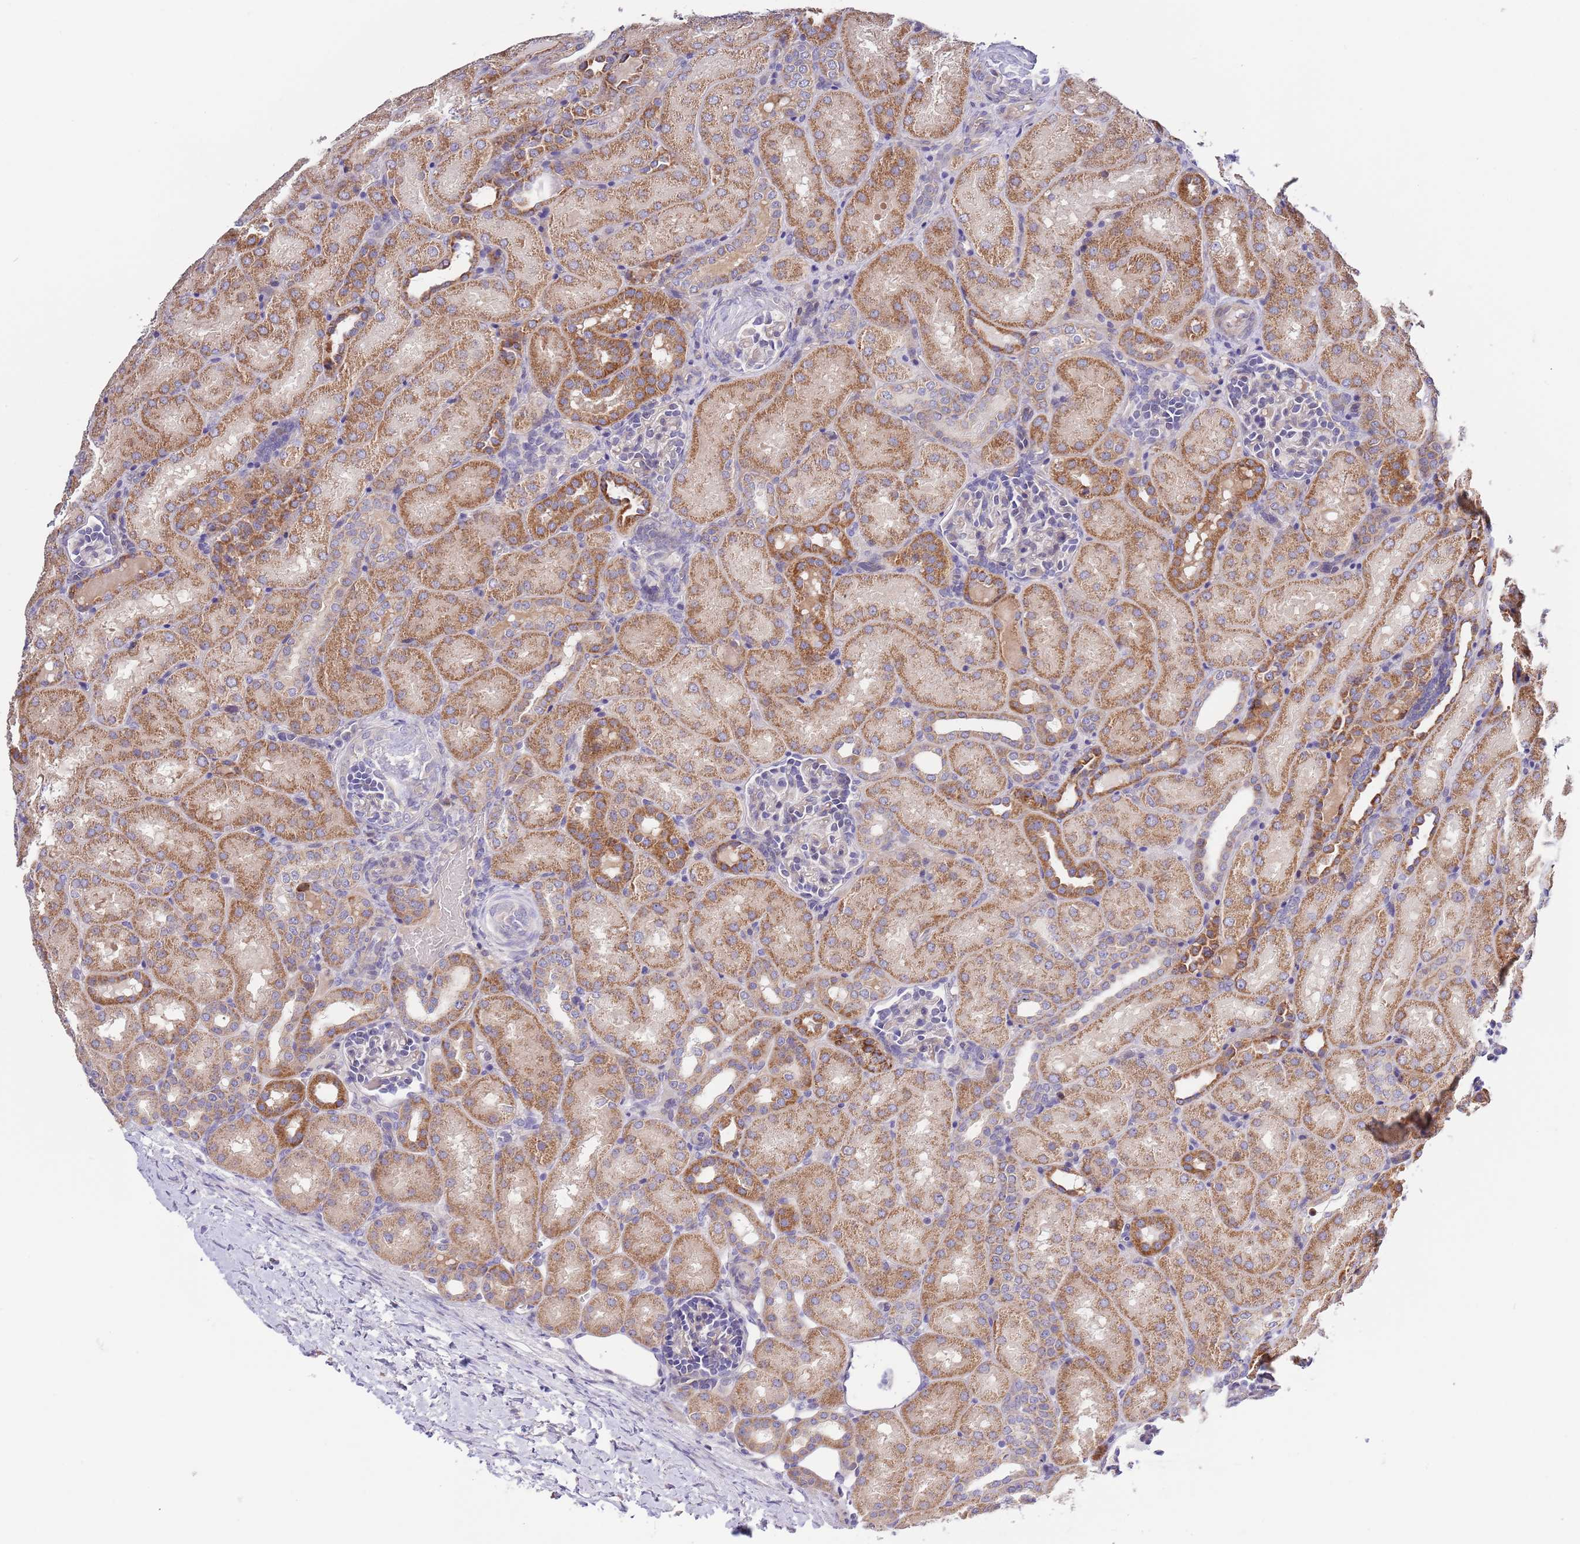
{"staining": {"intensity": "negative", "quantity": "none", "location": "none"}, "tissue": "kidney", "cell_type": "Cells in glomeruli", "image_type": "normal", "snomed": [{"axis": "morphology", "description": "Normal tissue, NOS"}, {"axis": "topography", "description": "Kidney"}], "caption": "Immunohistochemistry (IHC) of unremarkable human kidney displays no expression in cells in glomeruli. (DAB immunohistochemistry, high magnification).", "gene": "LIPJ", "patient": {"sex": "male", "age": 1}}